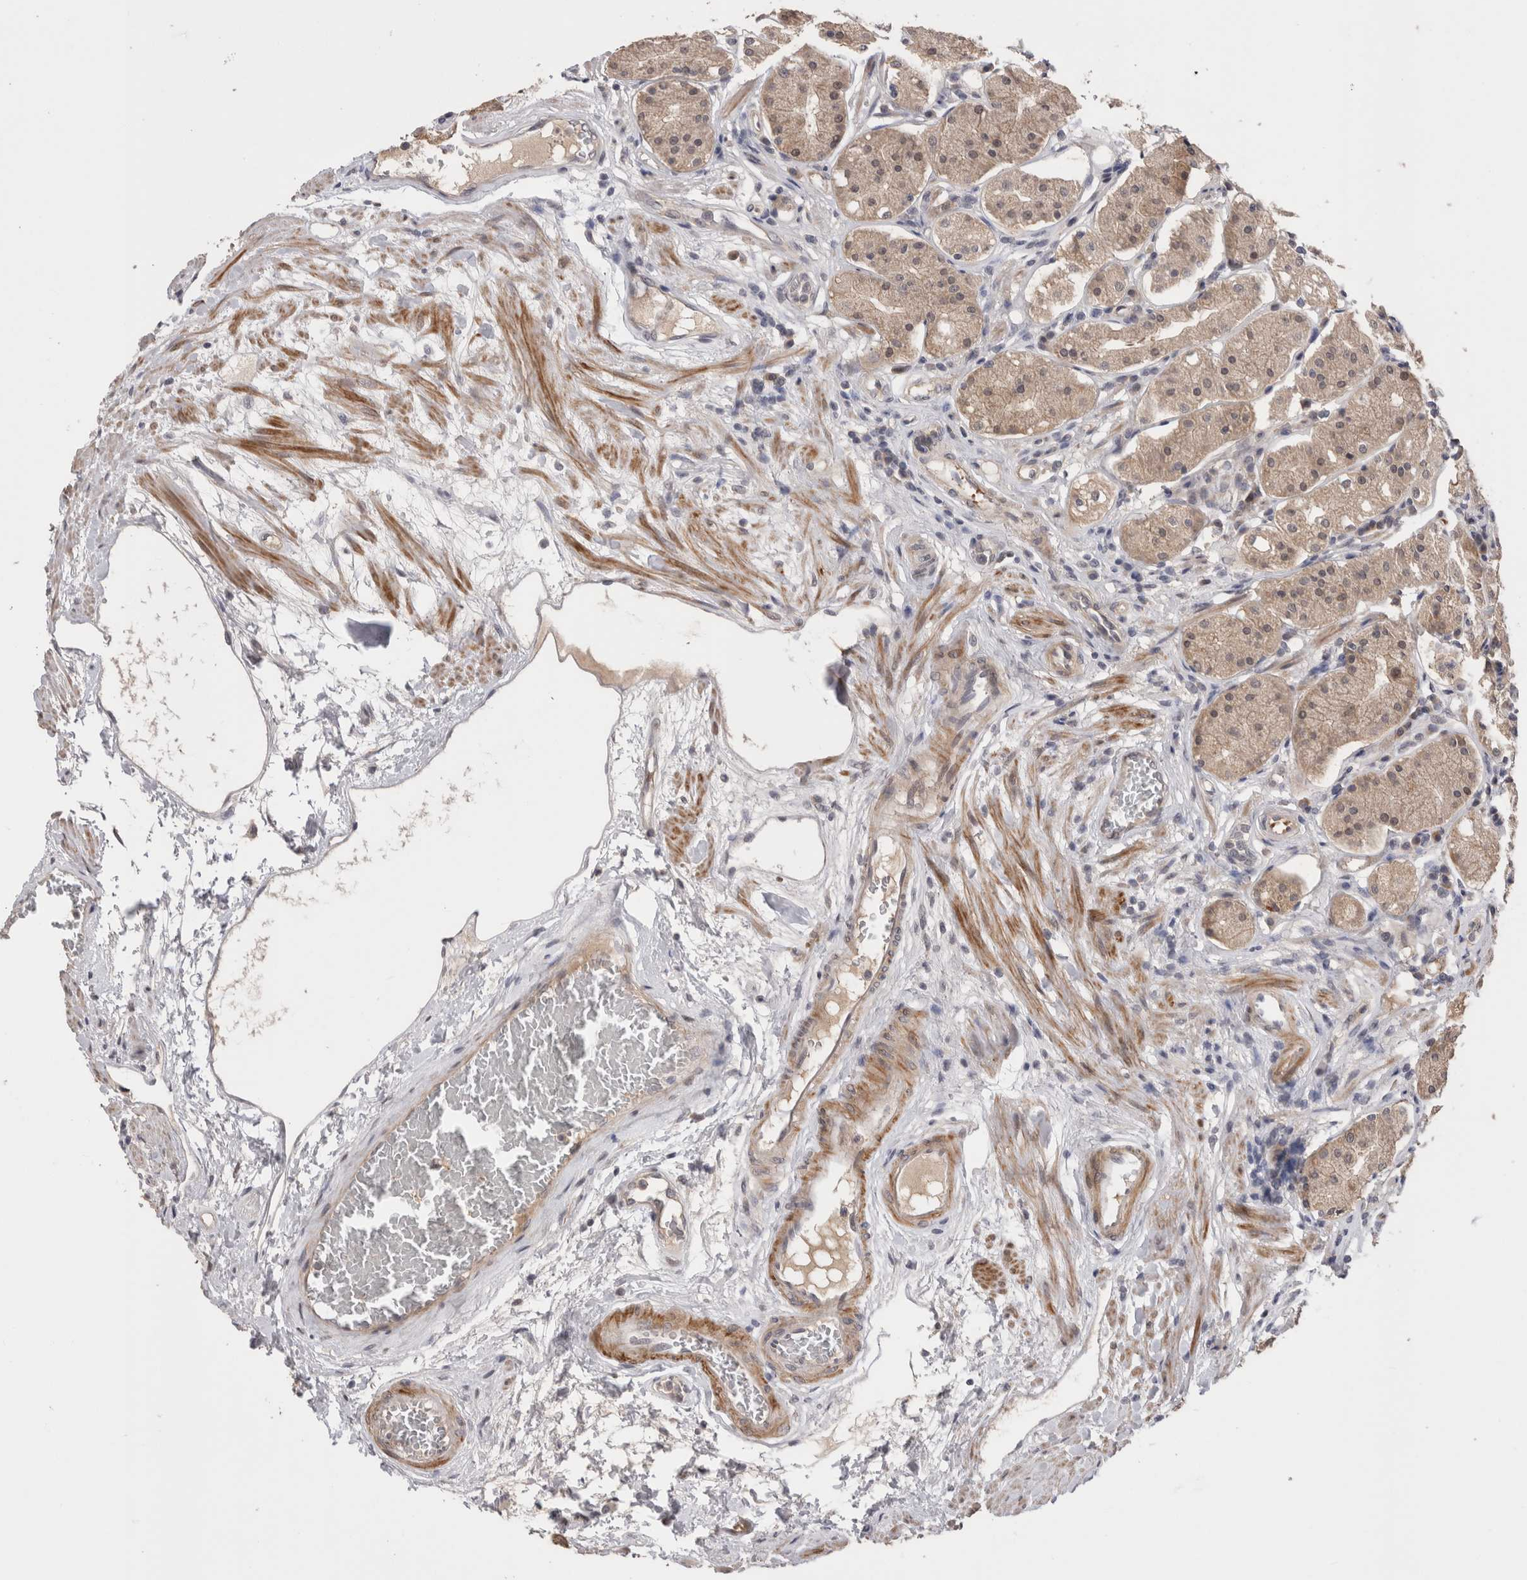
{"staining": {"intensity": "moderate", "quantity": ">75%", "location": "cytoplasmic/membranous"}, "tissue": "stomach", "cell_type": "Glandular cells", "image_type": "normal", "snomed": [{"axis": "morphology", "description": "Normal tissue, NOS"}, {"axis": "topography", "description": "Stomach"}, {"axis": "topography", "description": "Stomach, lower"}], "caption": "This micrograph demonstrates IHC staining of benign stomach, with medium moderate cytoplasmic/membranous positivity in approximately >75% of glandular cells.", "gene": "CRYBG1", "patient": {"sex": "female", "age": 56}}